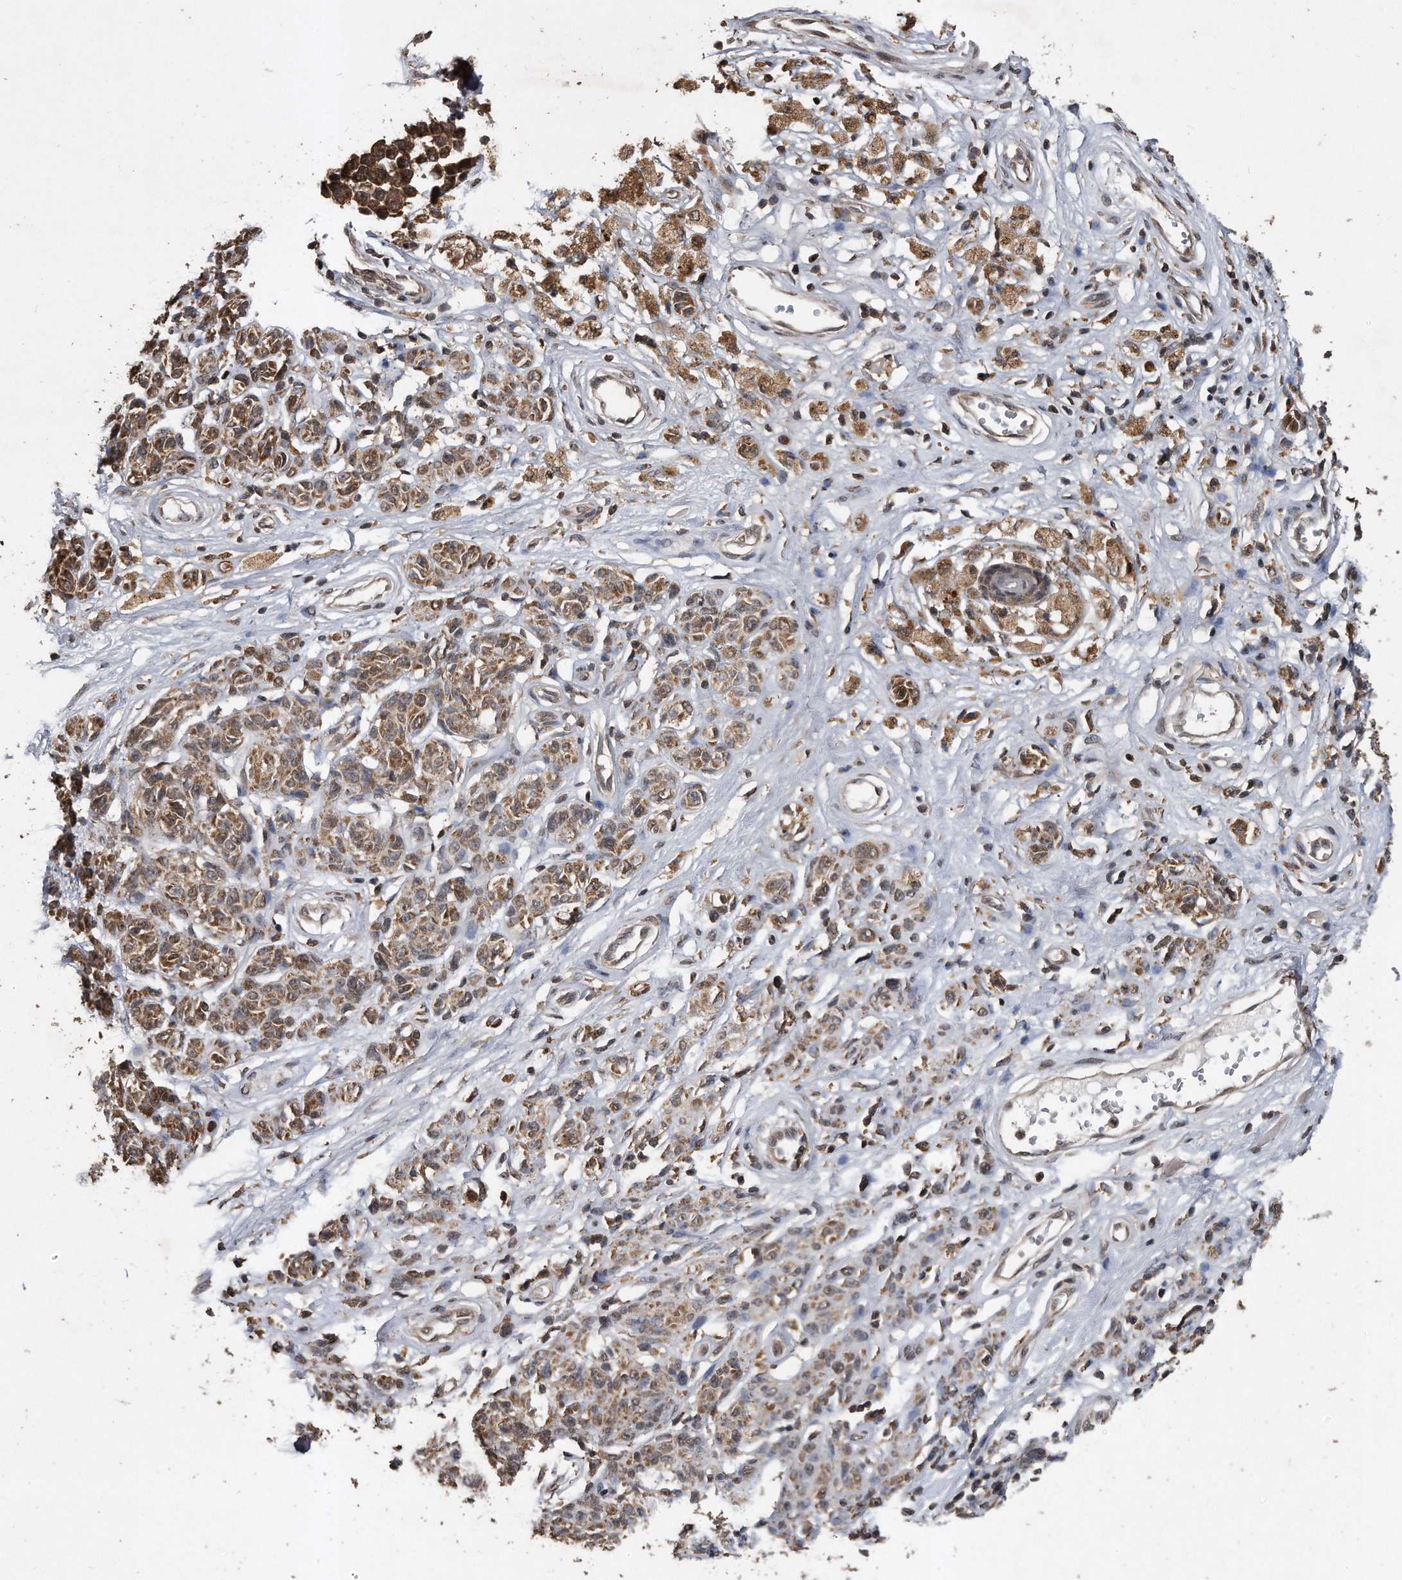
{"staining": {"intensity": "moderate", "quantity": ">75%", "location": "cytoplasmic/membranous"}, "tissue": "melanoma", "cell_type": "Tumor cells", "image_type": "cancer", "snomed": [{"axis": "morphology", "description": "Malignant melanoma, NOS"}, {"axis": "topography", "description": "Skin"}], "caption": "The image displays a brown stain indicating the presence of a protein in the cytoplasmic/membranous of tumor cells in melanoma.", "gene": "CRYZL1", "patient": {"sex": "female", "age": 64}}